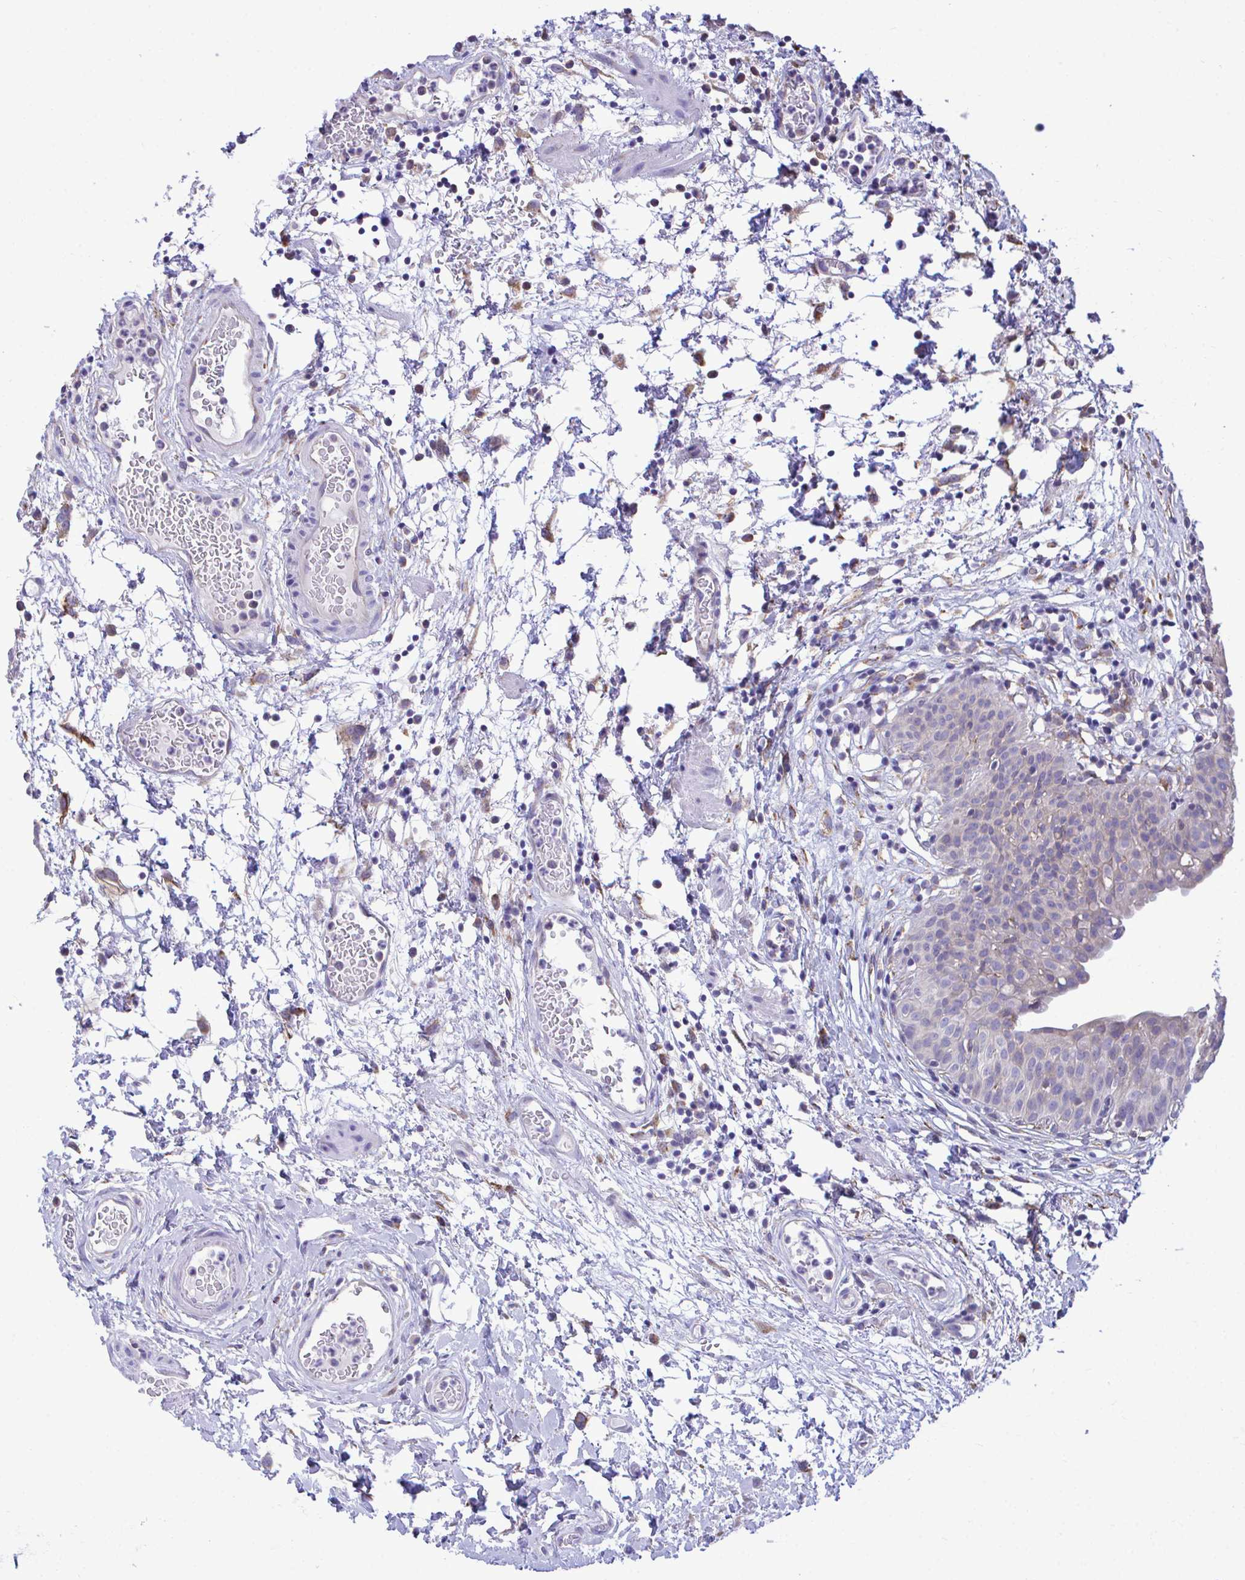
{"staining": {"intensity": "negative", "quantity": "none", "location": "none"}, "tissue": "urinary bladder", "cell_type": "Urothelial cells", "image_type": "normal", "snomed": [{"axis": "morphology", "description": "Normal tissue, NOS"}, {"axis": "morphology", "description": "Inflammation, NOS"}, {"axis": "topography", "description": "Urinary bladder"}], "caption": "This is an immunohistochemistry (IHC) image of benign urinary bladder. There is no positivity in urothelial cells.", "gene": "PIGK", "patient": {"sex": "male", "age": 57}}